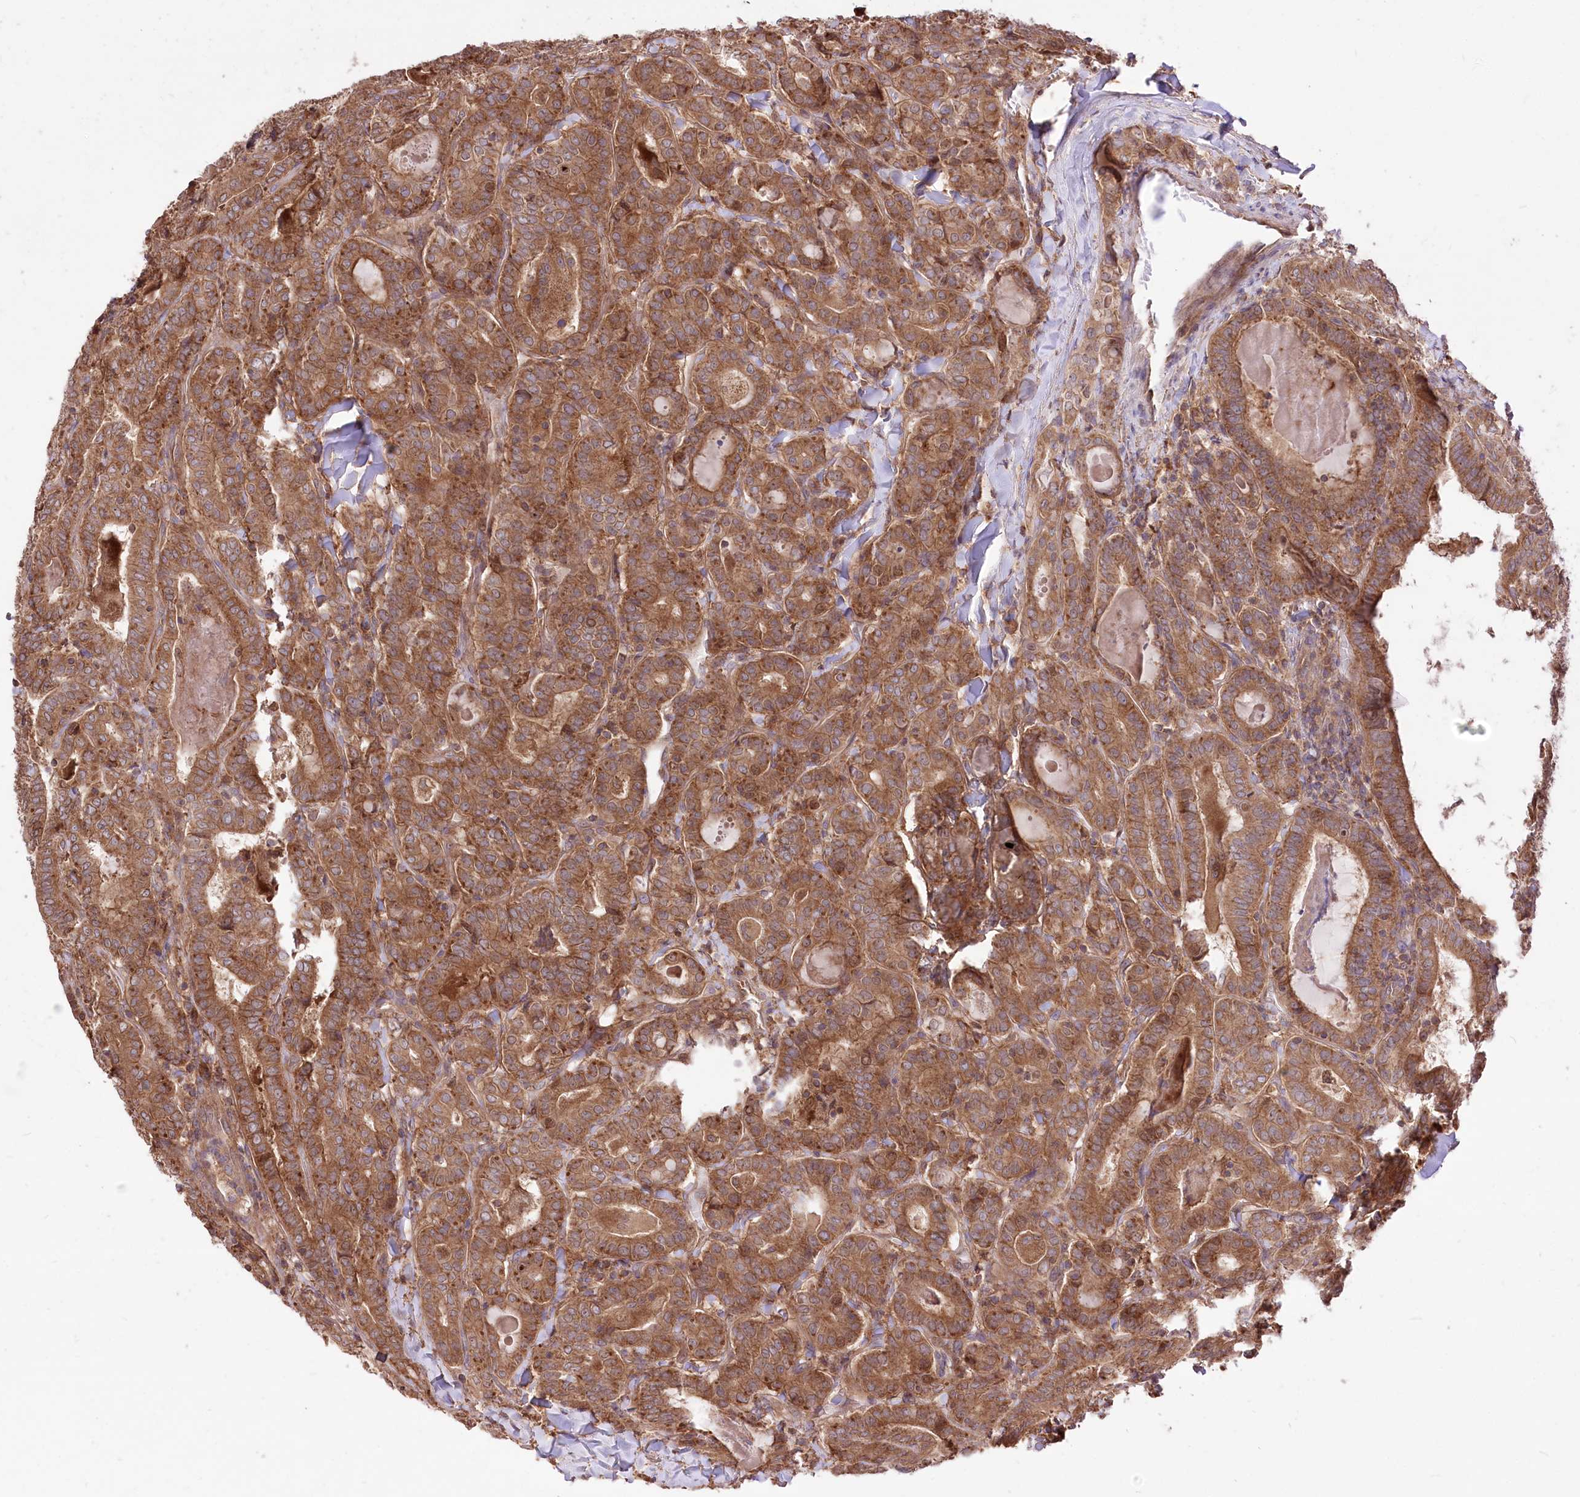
{"staining": {"intensity": "moderate", "quantity": ">75%", "location": "cytoplasmic/membranous"}, "tissue": "thyroid cancer", "cell_type": "Tumor cells", "image_type": "cancer", "snomed": [{"axis": "morphology", "description": "Papillary adenocarcinoma, NOS"}, {"axis": "topography", "description": "Thyroid gland"}], "caption": "A photomicrograph of human thyroid cancer (papillary adenocarcinoma) stained for a protein demonstrates moderate cytoplasmic/membranous brown staining in tumor cells. The protein is stained brown, and the nuclei are stained in blue (DAB (3,3'-diaminobenzidine) IHC with brightfield microscopy, high magnification).", "gene": "XYLB", "patient": {"sex": "female", "age": 72}}